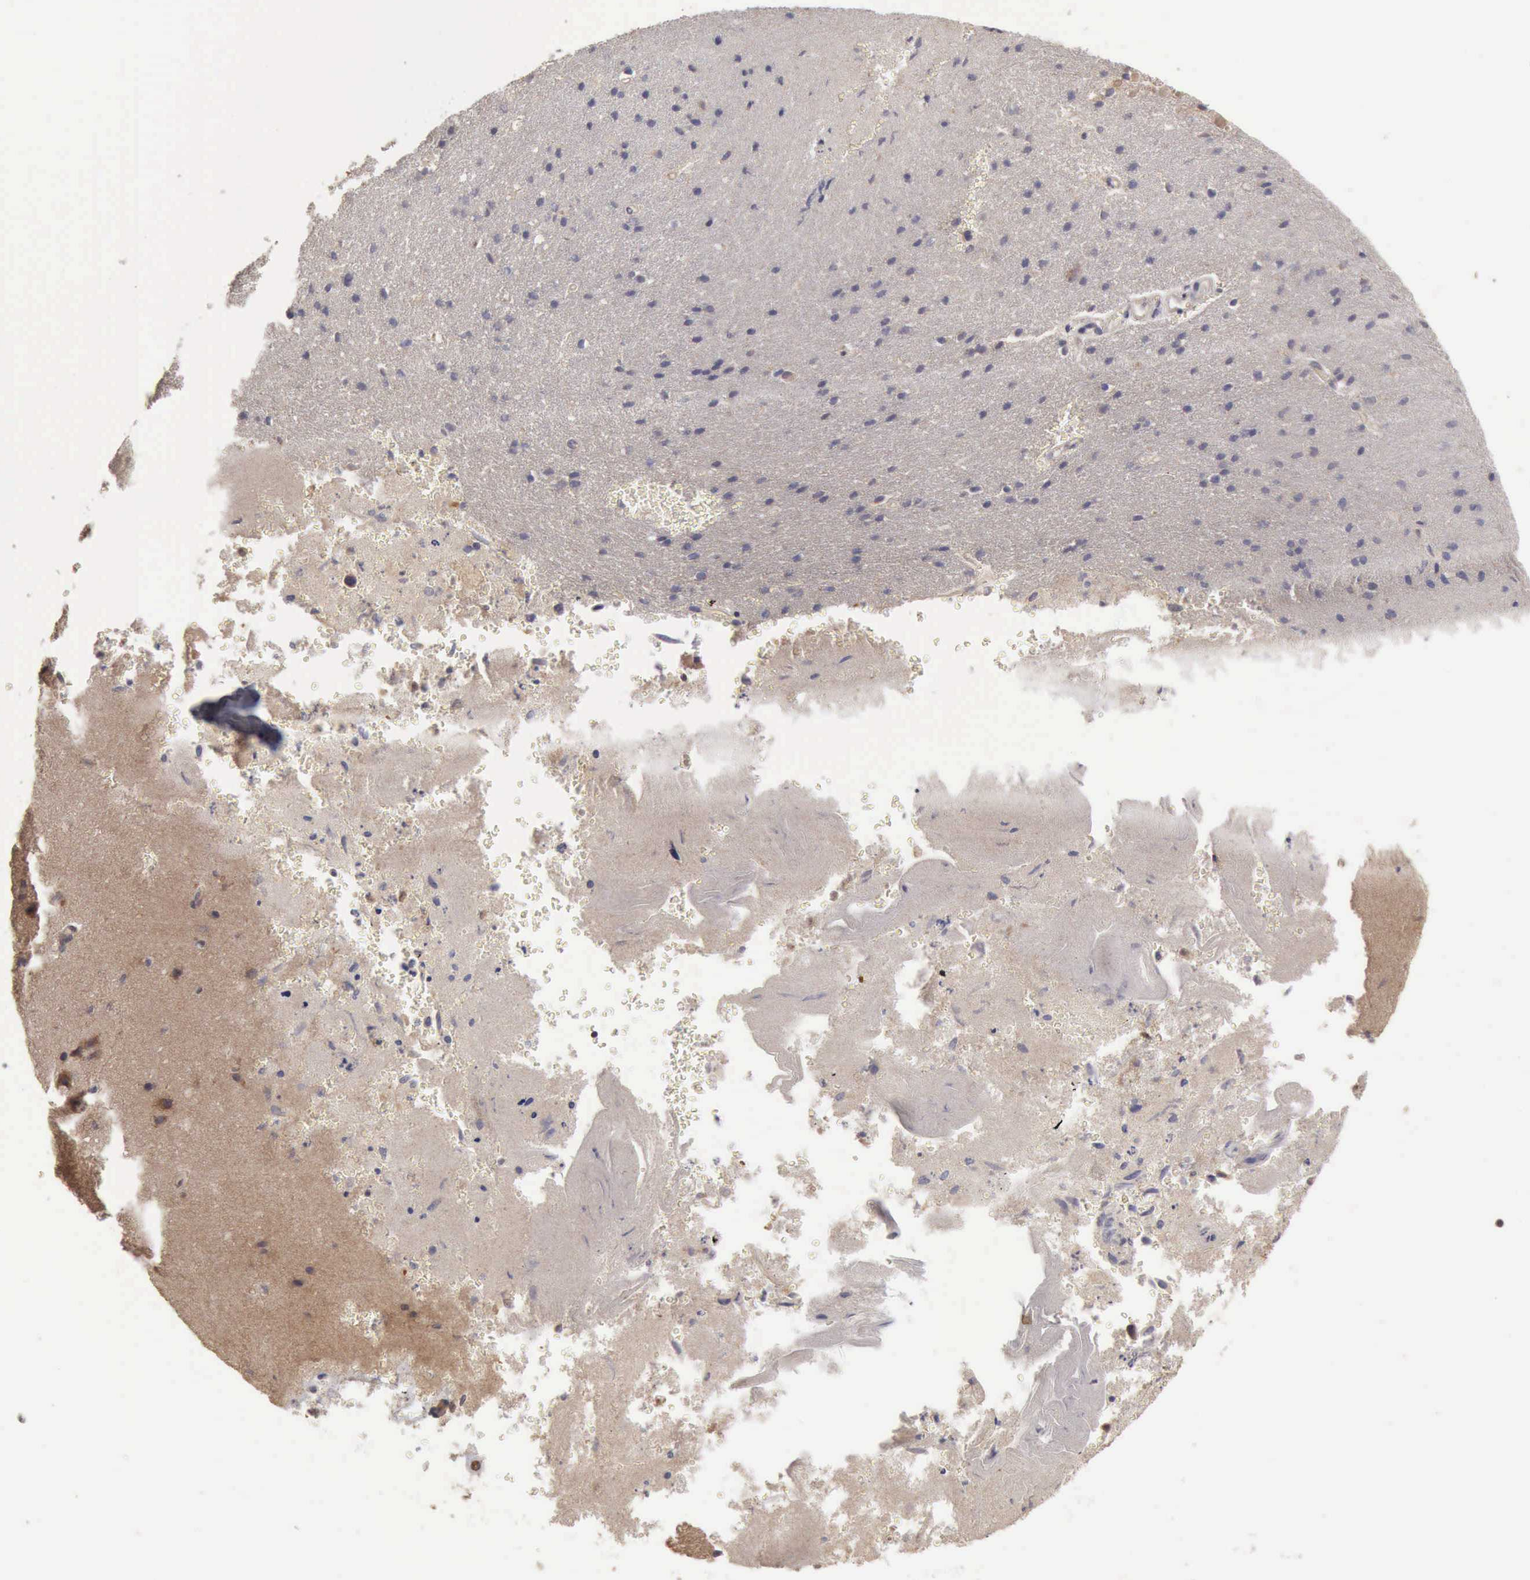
{"staining": {"intensity": "moderate", "quantity": "25%-75%", "location": "cytoplasmic/membranous"}, "tissue": "cerebral cortex", "cell_type": "Endothelial cells", "image_type": "normal", "snomed": [{"axis": "morphology", "description": "Normal tissue, NOS"}, {"axis": "topography", "description": "Cerebral cortex"}], "caption": "Protein analysis of unremarkable cerebral cortex reveals moderate cytoplasmic/membranous positivity in approximately 25%-75% of endothelial cells. The staining was performed using DAB (3,3'-diaminobenzidine) to visualize the protein expression in brown, while the nuclei were stained in blue with hematoxylin (Magnification: 20x).", "gene": "BMX", "patient": {"sex": "female", "age": 45}}